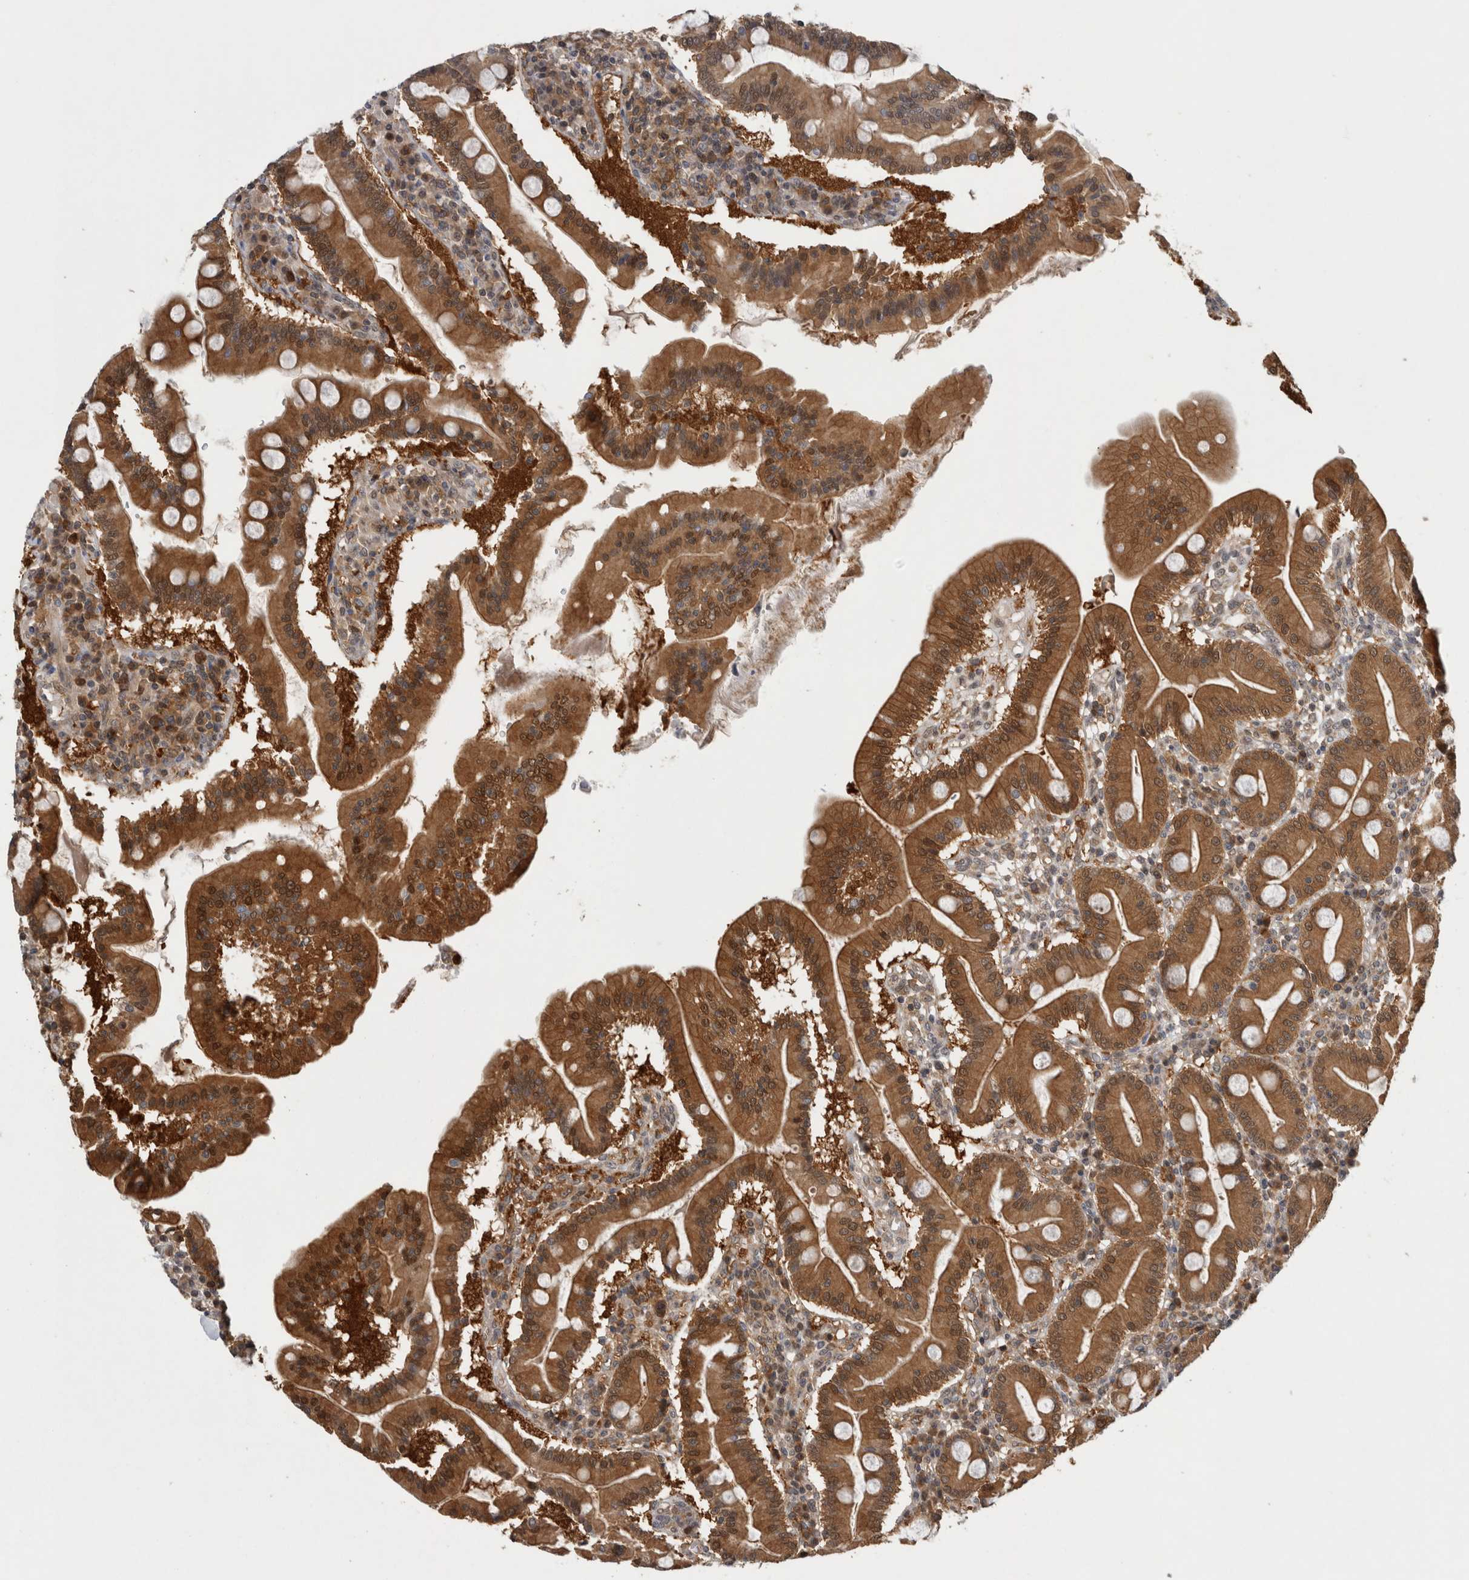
{"staining": {"intensity": "moderate", "quantity": ">75%", "location": "cytoplasmic/membranous,nuclear"}, "tissue": "duodenum", "cell_type": "Glandular cells", "image_type": "normal", "snomed": [{"axis": "morphology", "description": "Normal tissue, NOS"}, {"axis": "topography", "description": "Duodenum"}], "caption": "Immunohistochemistry image of benign duodenum stained for a protein (brown), which exhibits medium levels of moderate cytoplasmic/membranous,nuclear positivity in approximately >75% of glandular cells.", "gene": "ASTN2", "patient": {"sex": "male", "age": 50}}